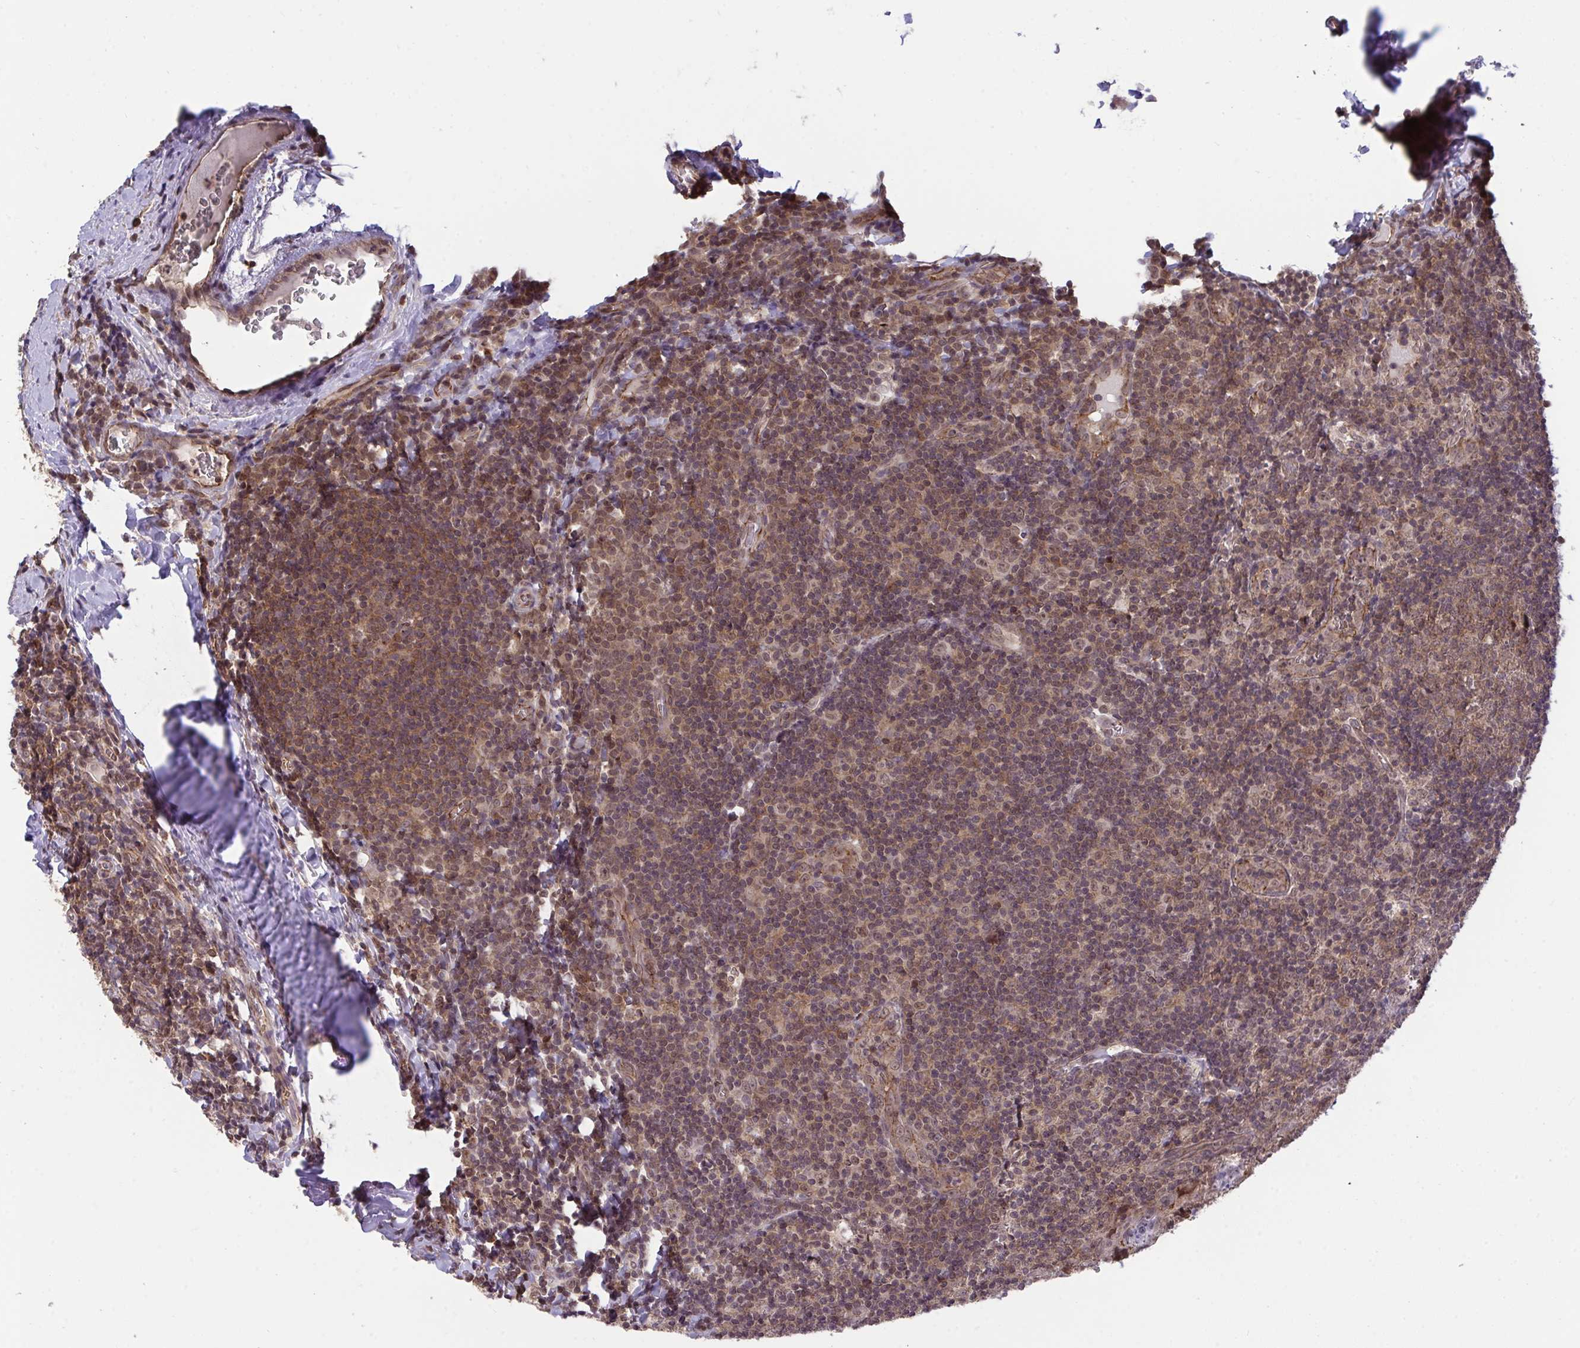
{"staining": {"intensity": "moderate", "quantity": ">75%", "location": "cytoplasmic/membranous,nuclear"}, "tissue": "tonsil", "cell_type": "Germinal center cells", "image_type": "normal", "snomed": [{"axis": "morphology", "description": "Normal tissue, NOS"}, {"axis": "morphology", "description": "Inflammation, NOS"}, {"axis": "topography", "description": "Tonsil"}], "caption": "The photomicrograph demonstrates staining of unremarkable tonsil, revealing moderate cytoplasmic/membranous,nuclear protein expression (brown color) within germinal center cells.", "gene": "PPP1CA", "patient": {"sex": "female", "age": 31}}